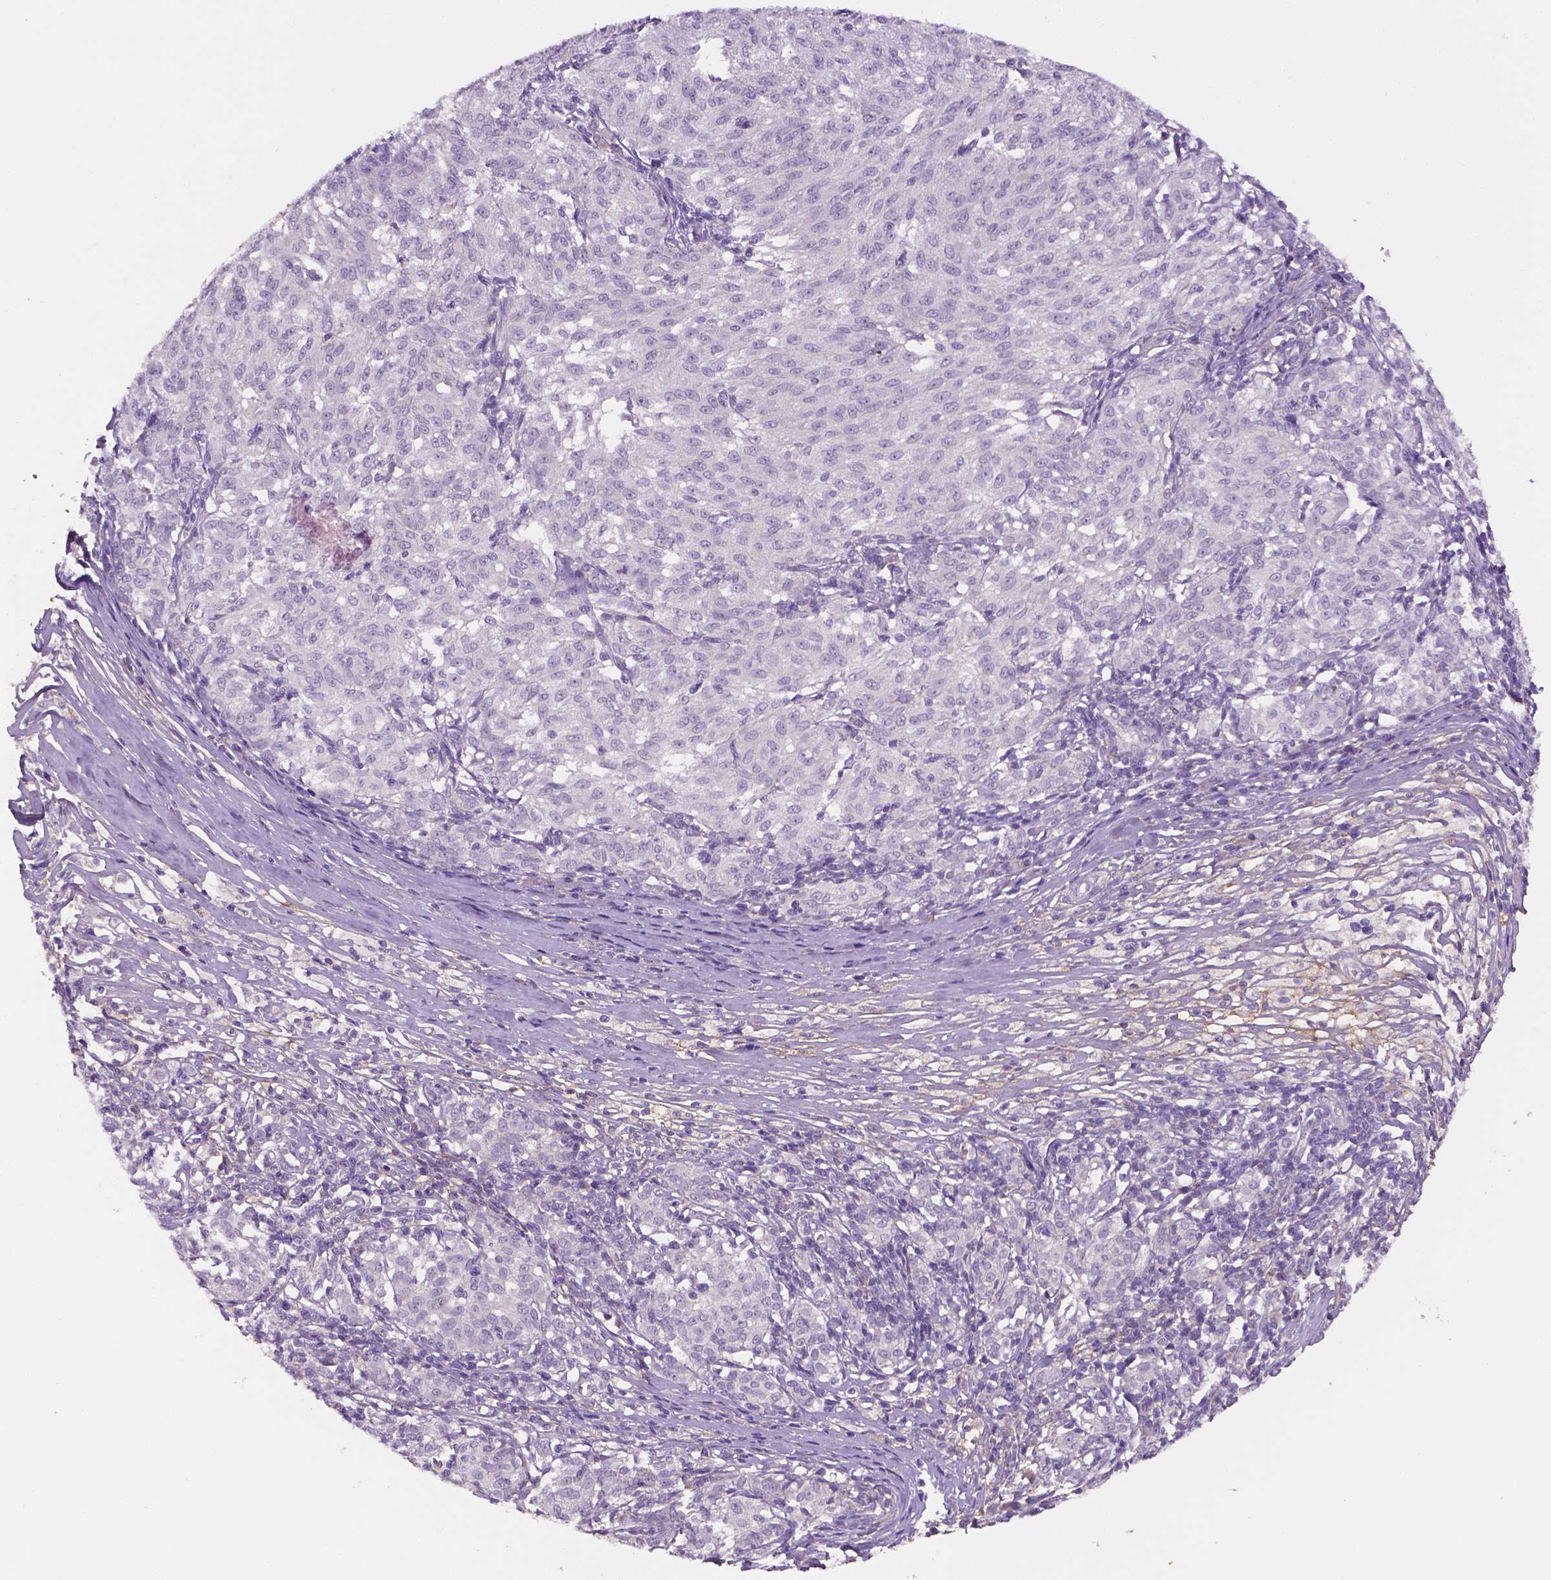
{"staining": {"intensity": "negative", "quantity": "none", "location": "none"}, "tissue": "melanoma", "cell_type": "Tumor cells", "image_type": "cancer", "snomed": [{"axis": "morphology", "description": "Malignant melanoma, NOS"}, {"axis": "topography", "description": "Skin"}], "caption": "This micrograph is of malignant melanoma stained with immunohistochemistry (IHC) to label a protein in brown with the nuclei are counter-stained blue. There is no positivity in tumor cells.", "gene": "FBLN1", "patient": {"sex": "female", "age": 72}}